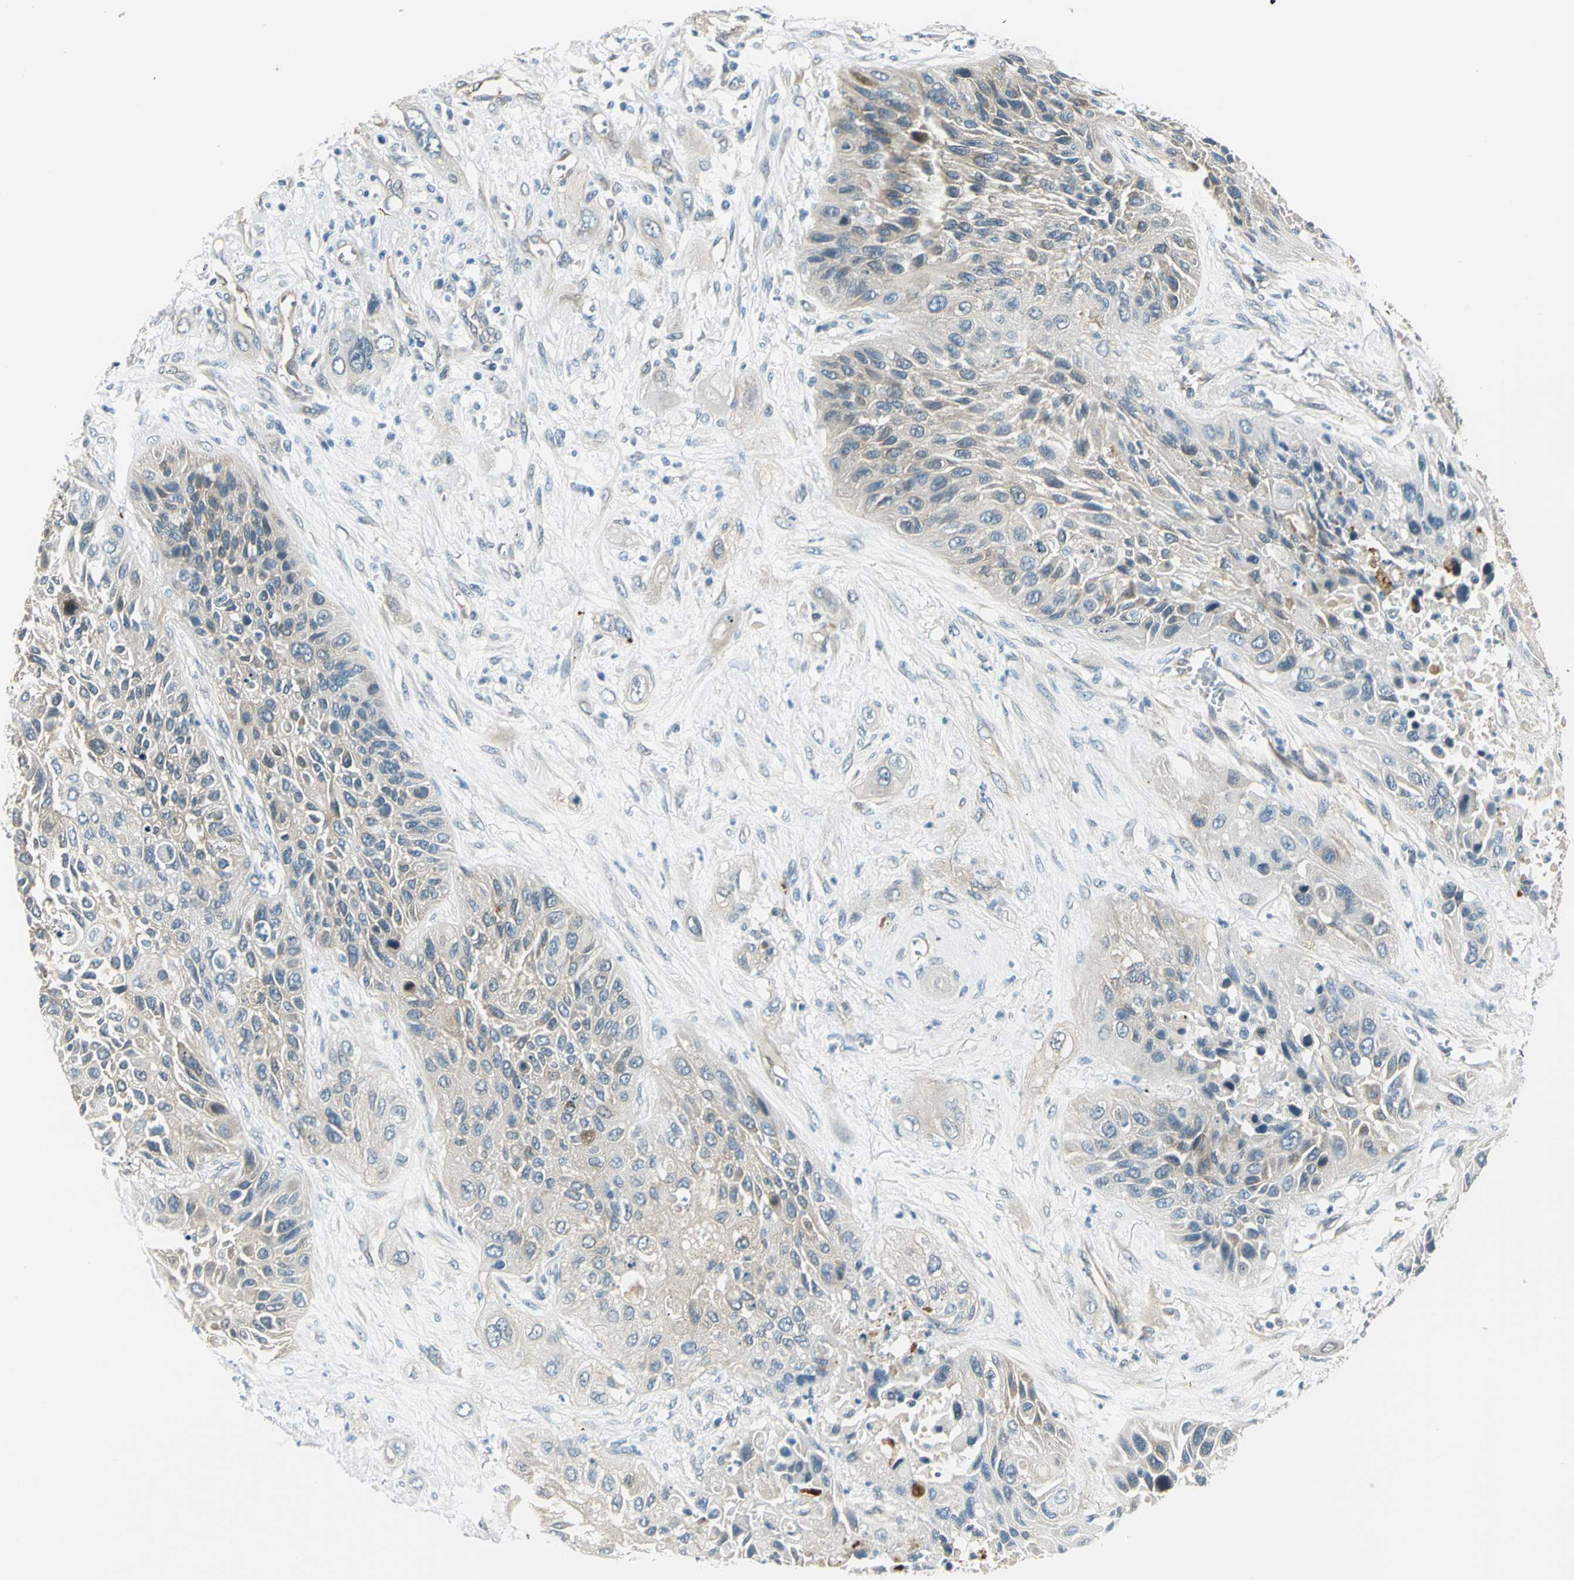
{"staining": {"intensity": "weak", "quantity": "<25%", "location": "cytoplasmic/membranous"}, "tissue": "lung cancer", "cell_type": "Tumor cells", "image_type": "cancer", "snomed": [{"axis": "morphology", "description": "Squamous cell carcinoma, NOS"}, {"axis": "topography", "description": "Lung"}], "caption": "The micrograph shows no staining of tumor cells in lung cancer. (Stains: DAB (3,3'-diaminobenzidine) immunohistochemistry with hematoxylin counter stain, Microscopy: brightfield microscopy at high magnification).", "gene": "CDC42EP1", "patient": {"sex": "female", "age": 76}}